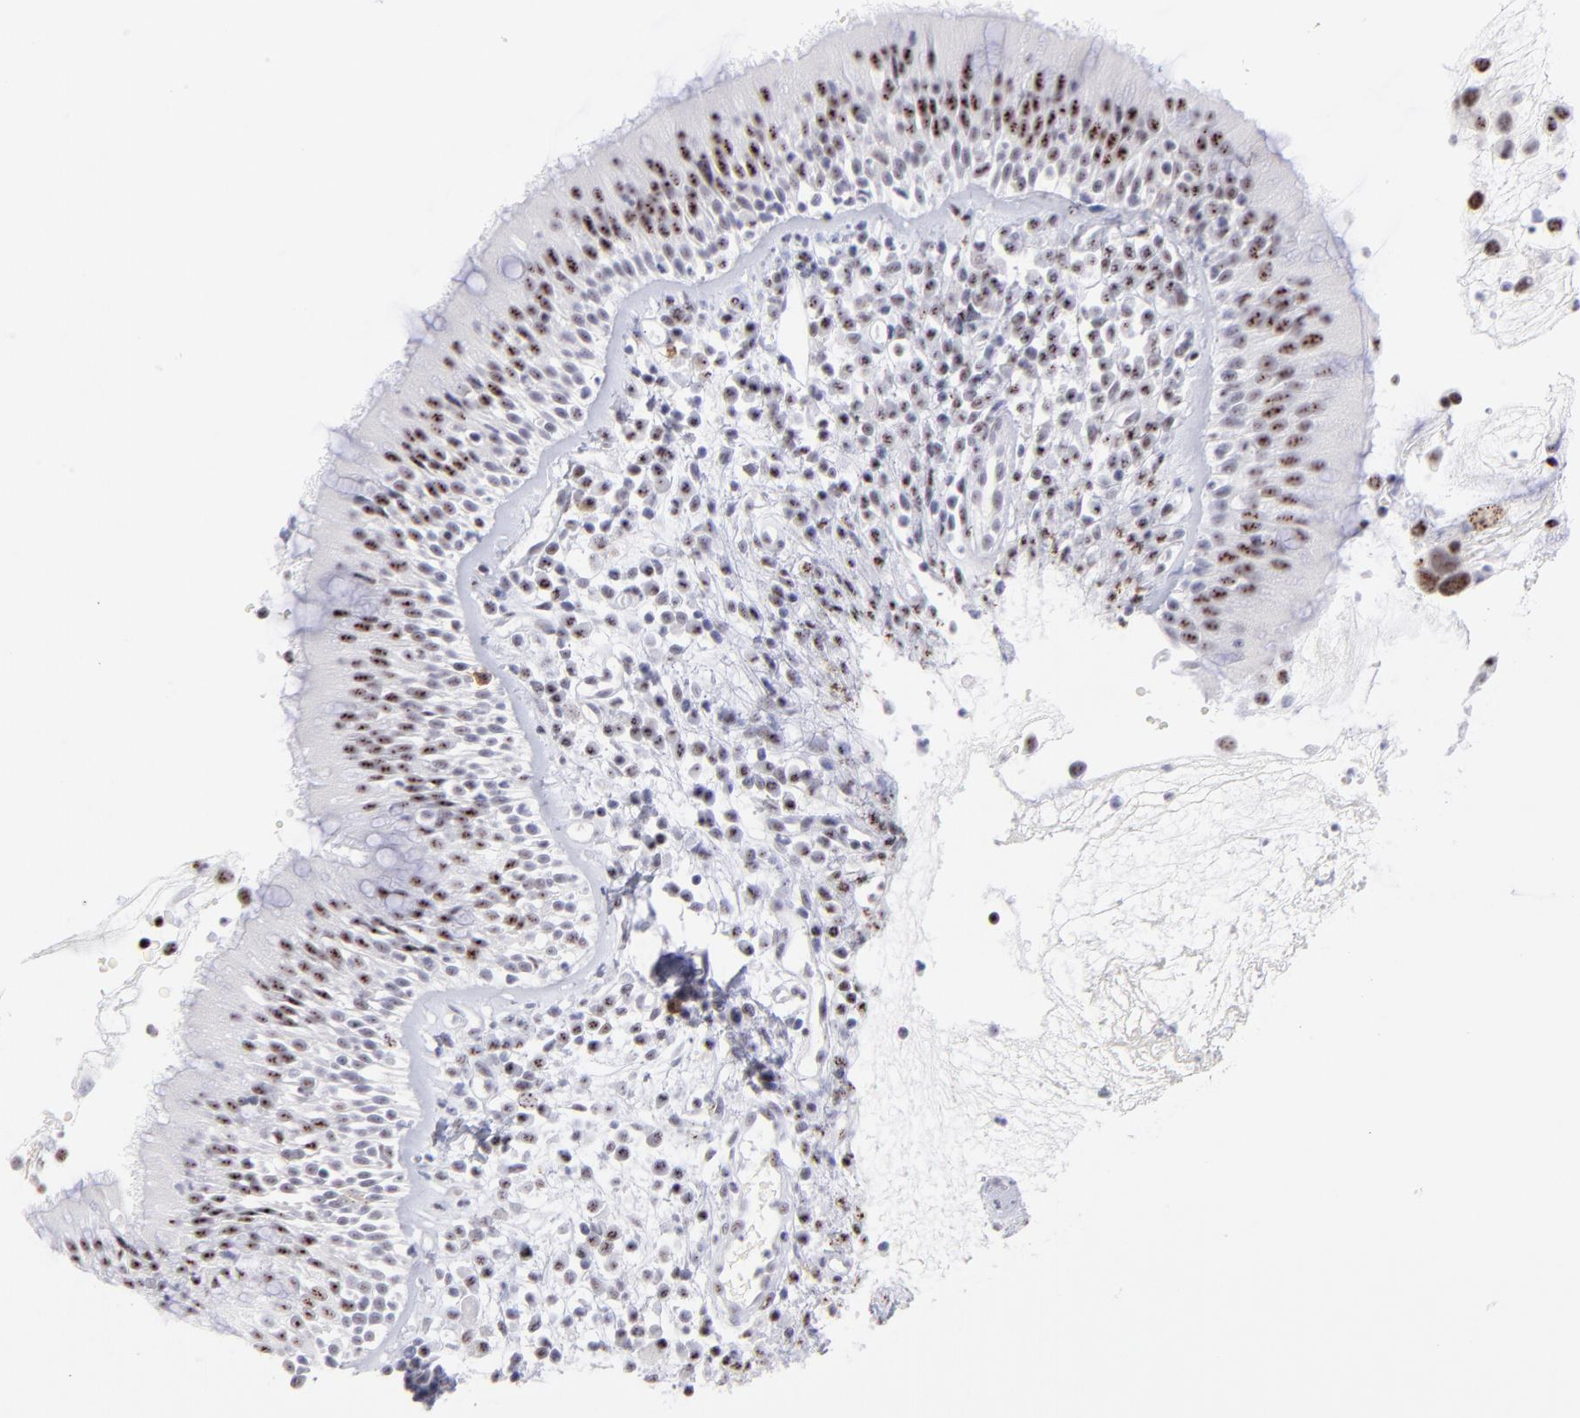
{"staining": {"intensity": "strong", "quantity": ">75%", "location": "nuclear"}, "tissue": "nasopharynx", "cell_type": "Respiratory epithelial cells", "image_type": "normal", "snomed": [{"axis": "morphology", "description": "Normal tissue, NOS"}, {"axis": "morphology", "description": "Inflammation, NOS"}, {"axis": "morphology", "description": "Malignant melanoma, Metastatic site"}, {"axis": "topography", "description": "Nasopharynx"}], "caption": "Immunohistochemistry of benign human nasopharynx demonstrates high levels of strong nuclear expression in approximately >75% of respiratory epithelial cells. Using DAB (3,3'-diaminobenzidine) (brown) and hematoxylin (blue) stains, captured at high magnification using brightfield microscopy.", "gene": "CDC25C", "patient": {"sex": "female", "age": 55}}